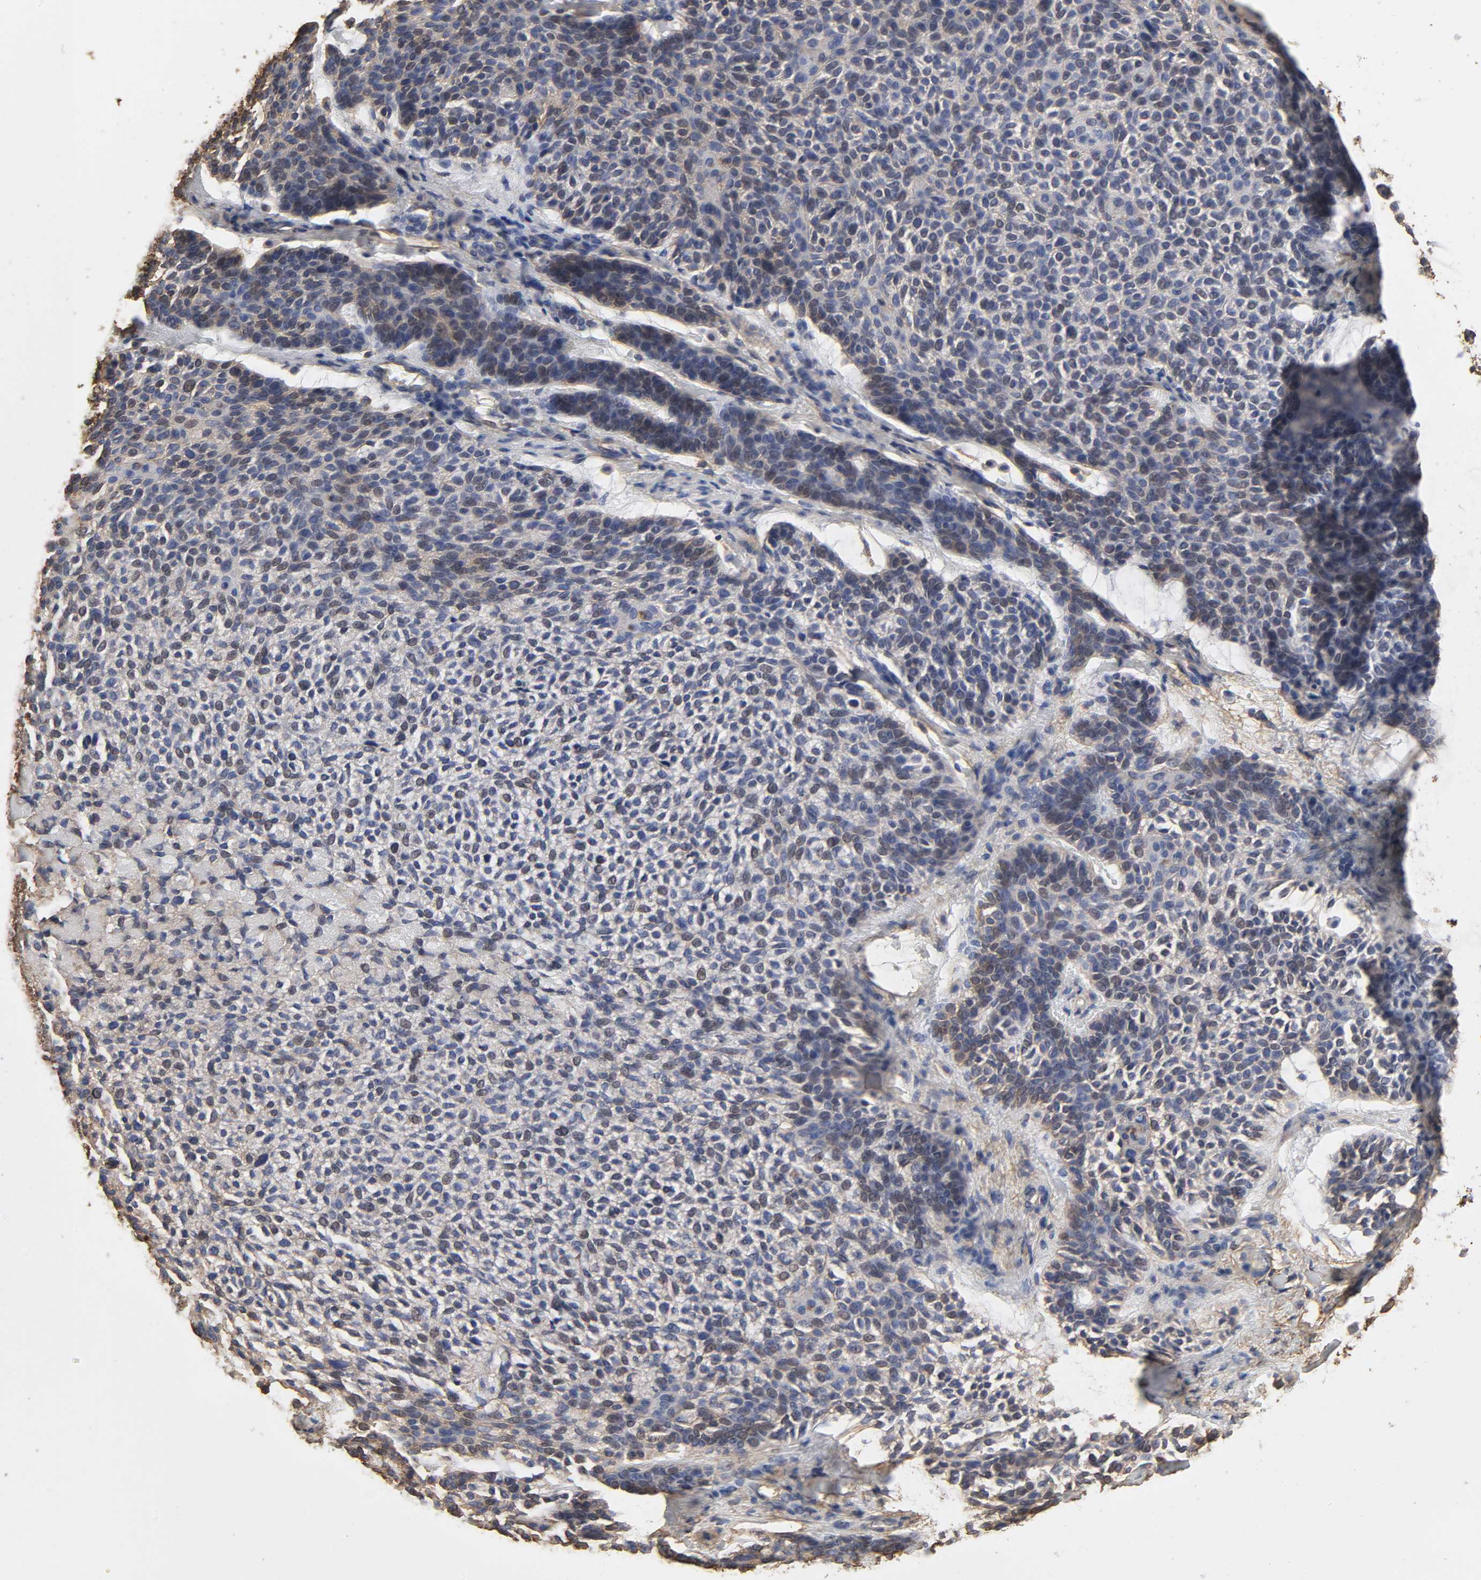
{"staining": {"intensity": "weak", "quantity": "<25%", "location": "cytoplasmic/membranous,nuclear"}, "tissue": "skin cancer", "cell_type": "Tumor cells", "image_type": "cancer", "snomed": [{"axis": "morphology", "description": "Normal tissue, NOS"}, {"axis": "morphology", "description": "Basal cell carcinoma"}, {"axis": "topography", "description": "Skin"}], "caption": "This is an immunohistochemistry (IHC) micrograph of basal cell carcinoma (skin). There is no staining in tumor cells.", "gene": "ANXA2", "patient": {"sex": "female", "age": 70}}